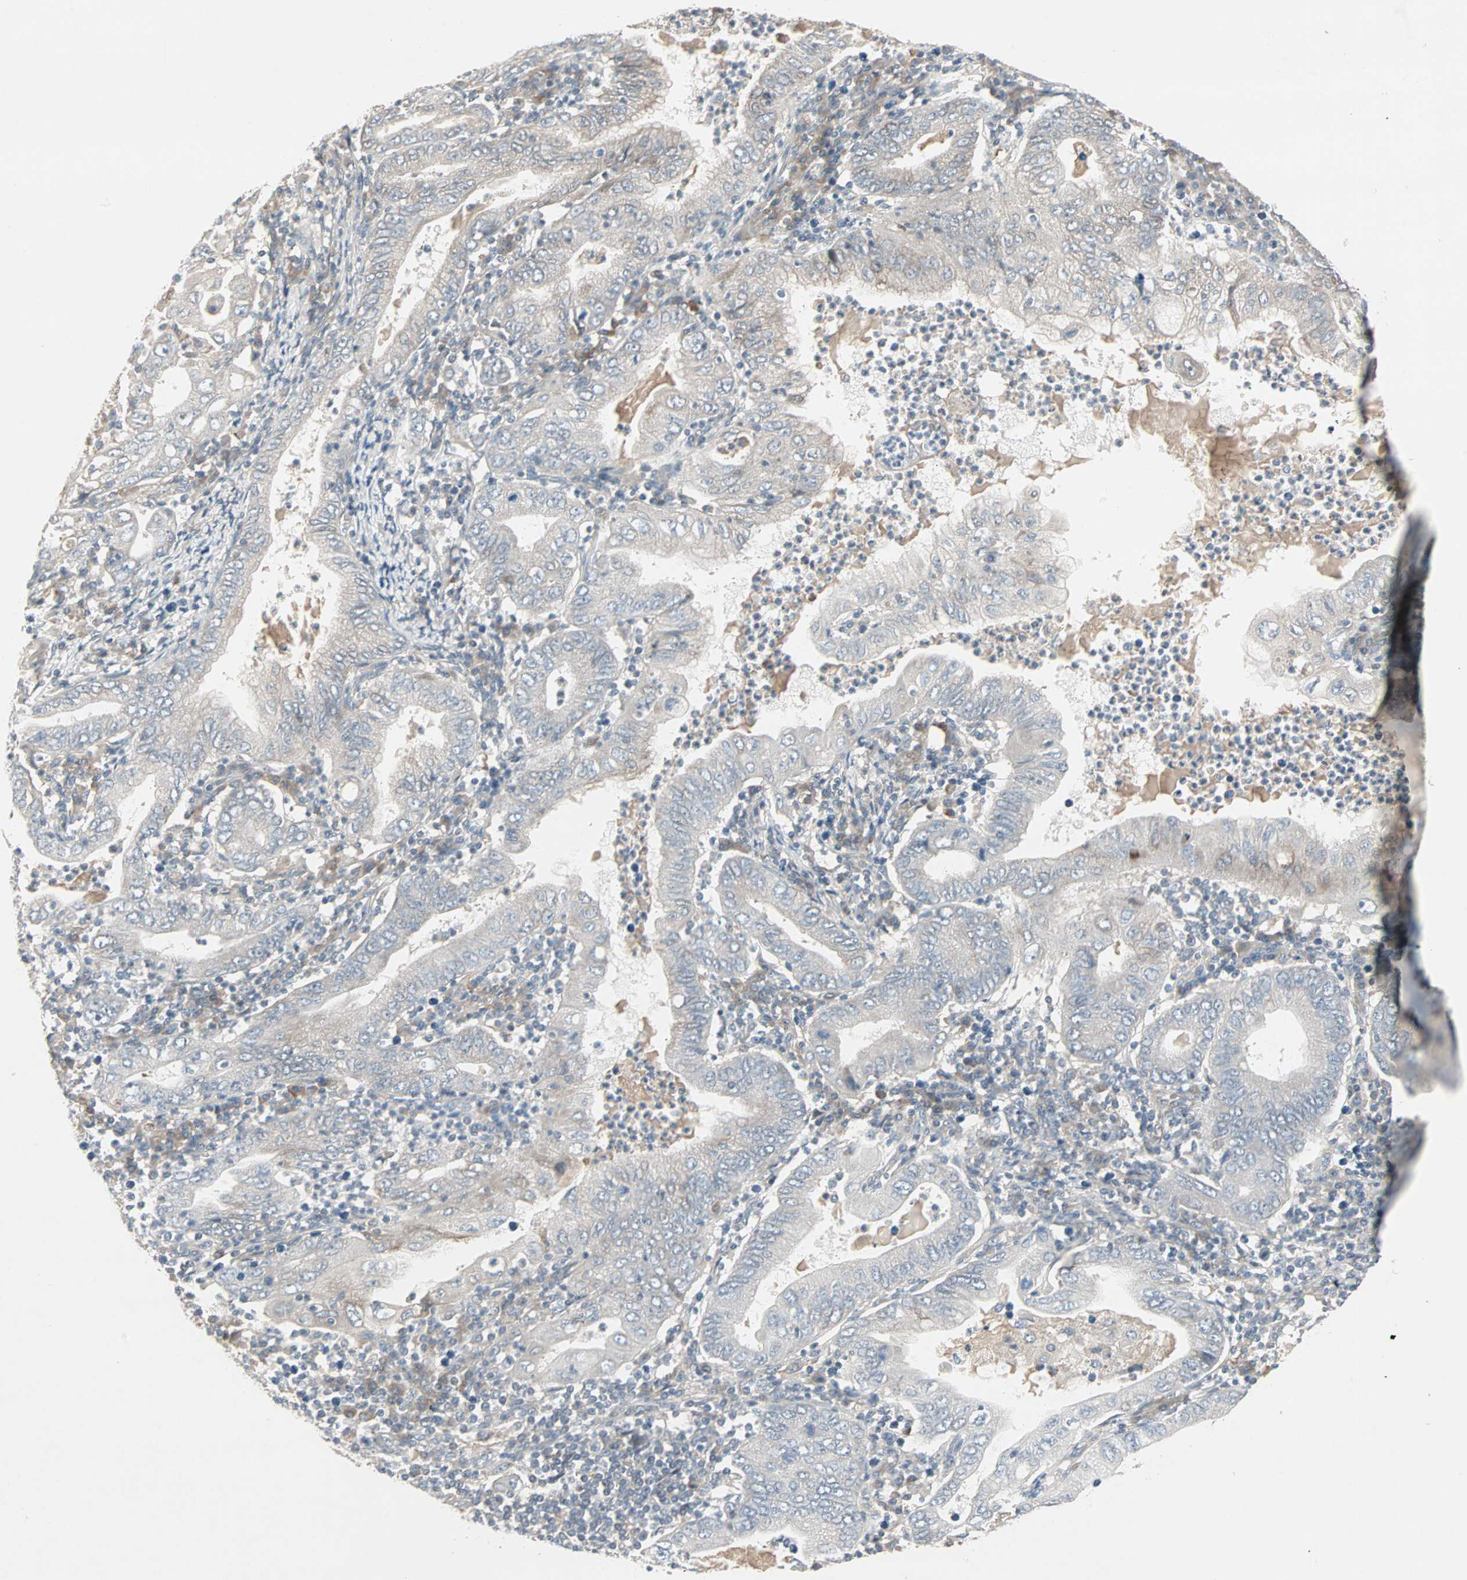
{"staining": {"intensity": "negative", "quantity": "none", "location": "none"}, "tissue": "stomach cancer", "cell_type": "Tumor cells", "image_type": "cancer", "snomed": [{"axis": "morphology", "description": "Normal tissue, NOS"}, {"axis": "morphology", "description": "Adenocarcinoma, NOS"}, {"axis": "topography", "description": "Esophagus"}, {"axis": "topography", "description": "Stomach, upper"}, {"axis": "topography", "description": "Peripheral nerve tissue"}], "caption": "High power microscopy photomicrograph of an immunohistochemistry photomicrograph of stomach cancer (adenocarcinoma), revealing no significant expression in tumor cells.", "gene": "JMJD7-PLA2G4B", "patient": {"sex": "male", "age": 62}}